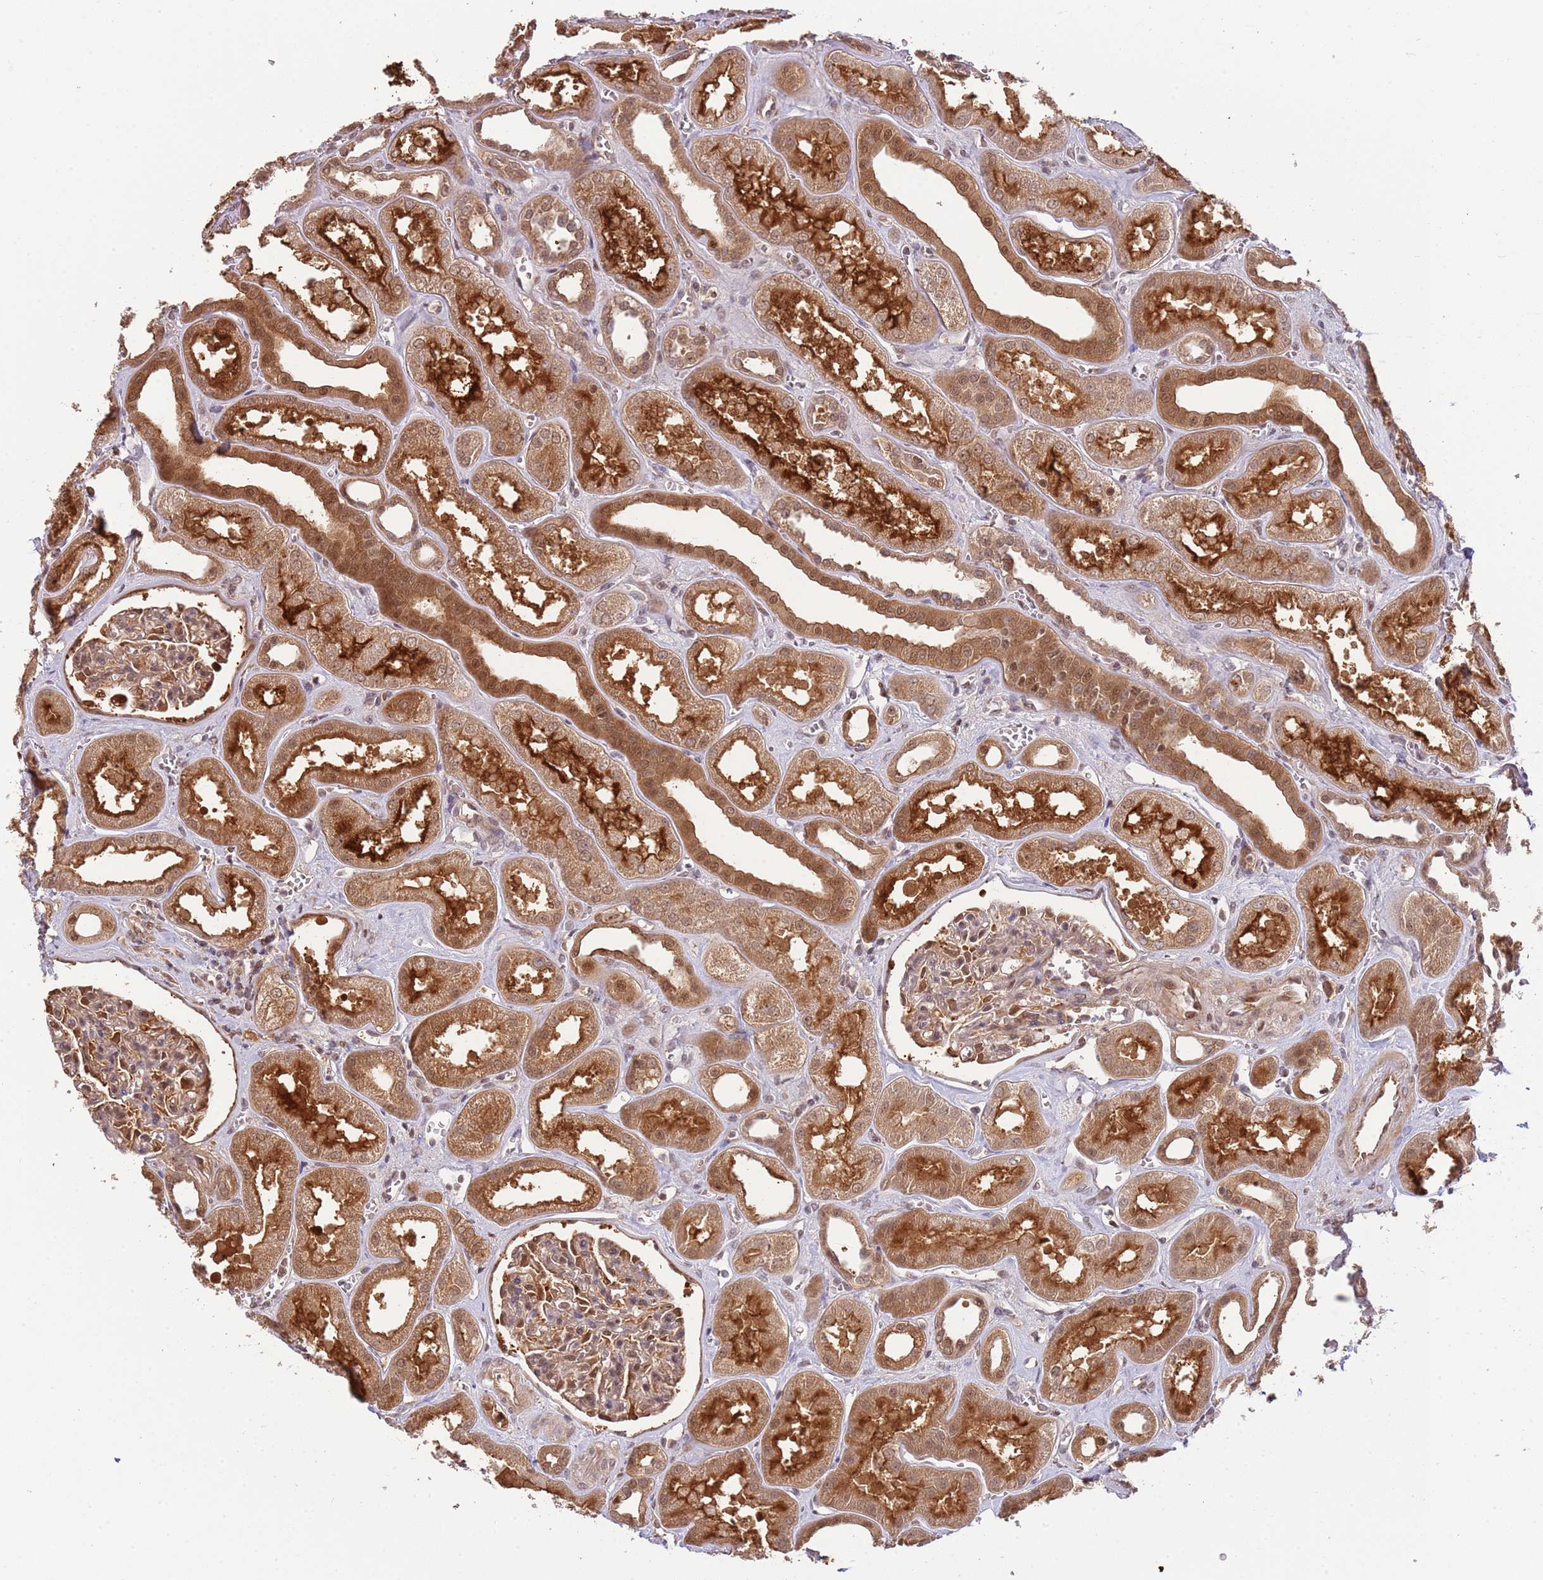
{"staining": {"intensity": "moderate", "quantity": "25%-75%", "location": "cytoplasmic/membranous,nuclear"}, "tissue": "kidney", "cell_type": "Cells in glomeruli", "image_type": "normal", "snomed": [{"axis": "morphology", "description": "Normal tissue, NOS"}, {"axis": "morphology", "description": "Adenocarcinoma, NOS"}, {"axis": "topography", "description": "Kidney"}], "caption": "A brown stain highlights moderate cytoplasmic/membranous,nuclear staining of a protein in cells in glomeruli of benign human kidney. (DAB (3,3'-diaminobenzidine) IHC with brightfield microscopy, high magnification).", "gene": "PLSCR5", "patient": {"sex": "female", "age": 68}}